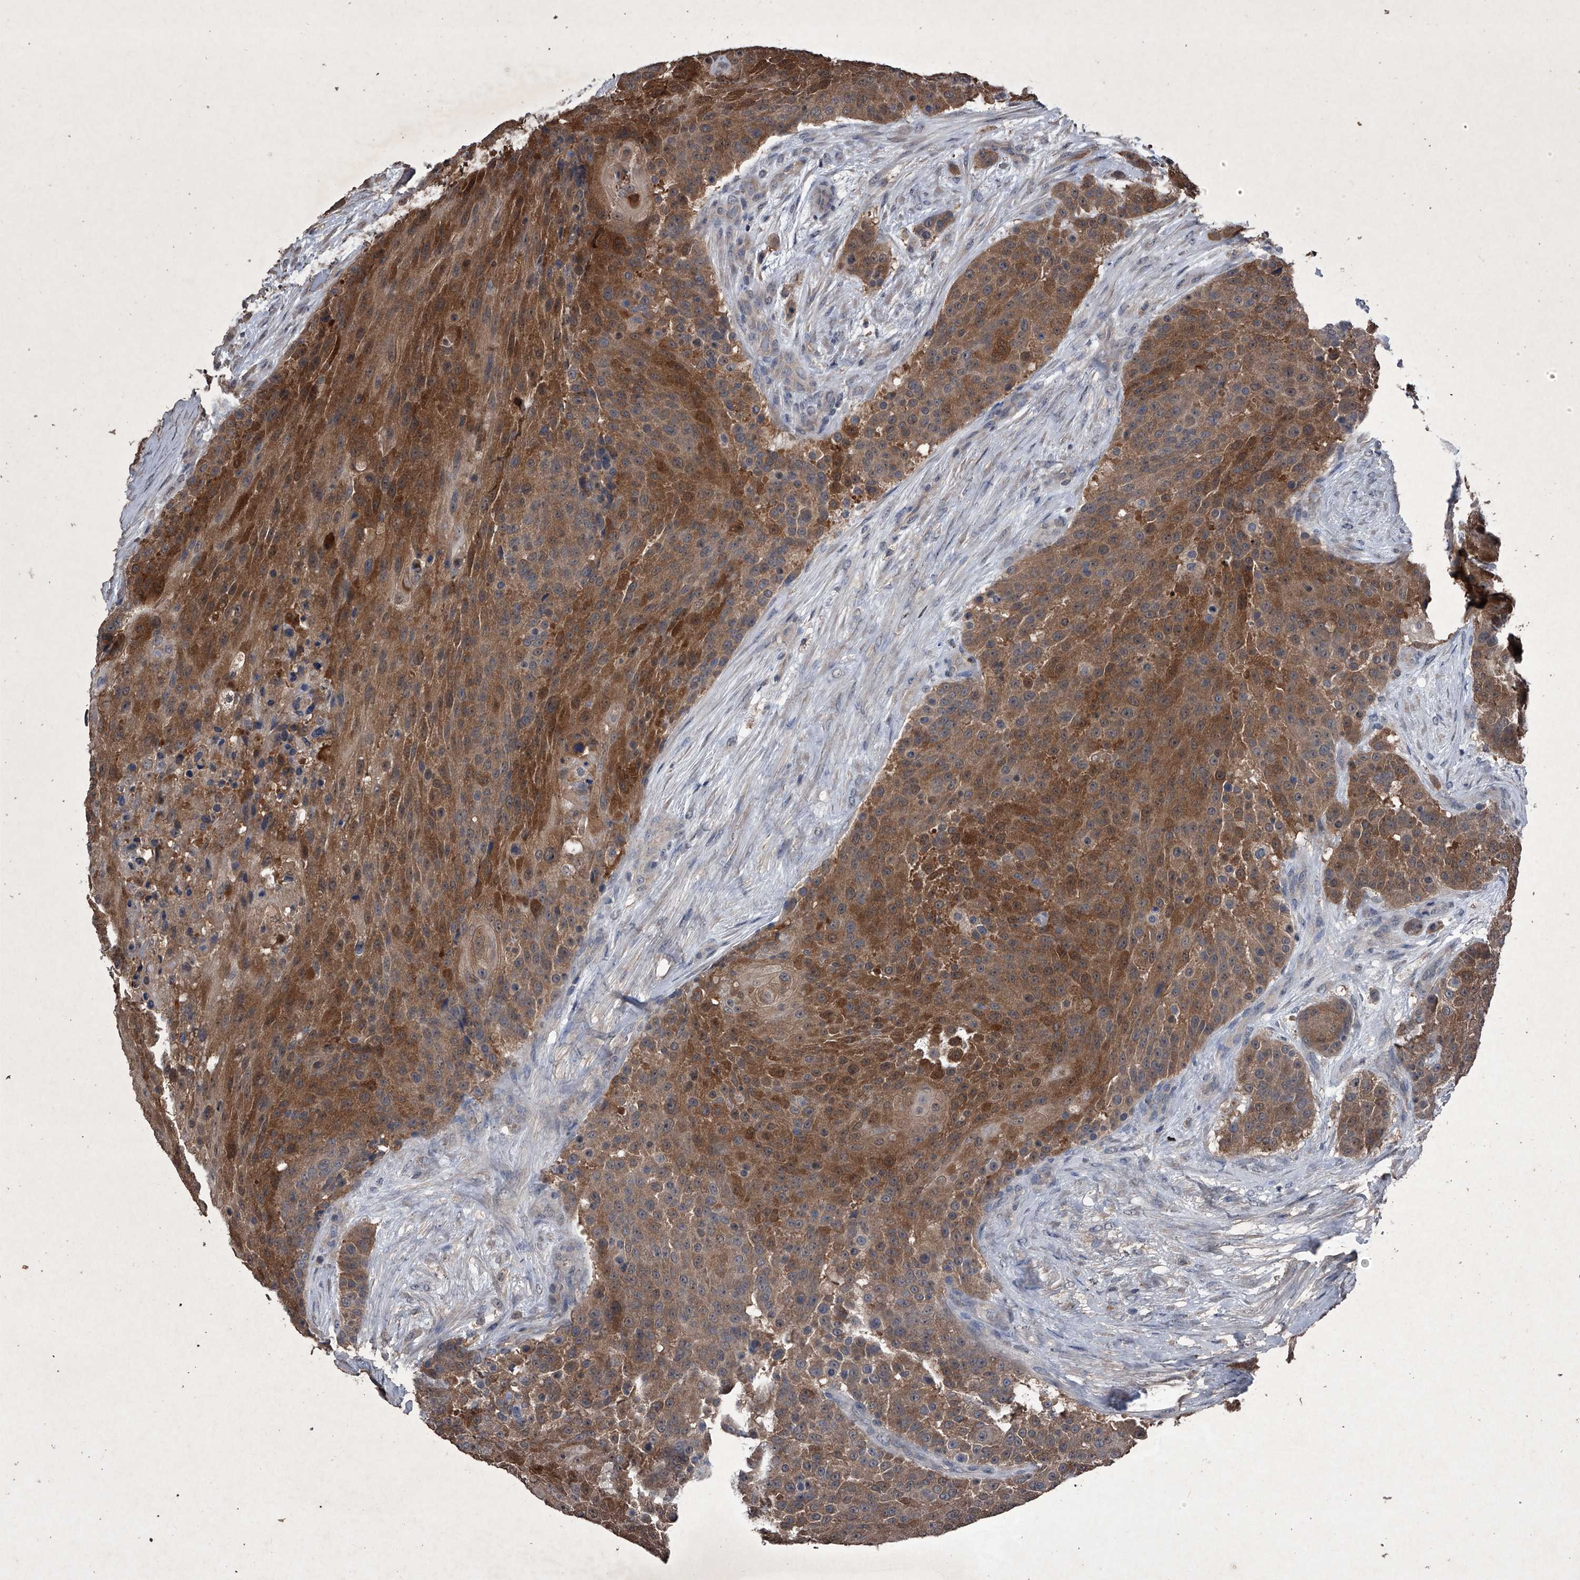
{"staining": {"intensity": "moderate", "quantity": ">75%", "location": "cytoplasmic/membranous"}, "tissue": "urothelial cancer", "cell_type": "Tumor cells", "image_type": "cancer", "snomed": [{"axis": "morphology", "description": "Urothelial carcinoma, High grade"}, {"axis": "topography", "description": "Urinary bladder"}], "caption": "A brown stain shows moderate cytoplasmic/membranous expression of a protein in urothelial cancer tumor cells. Immunohistochemistry stains the protein in brown and the nuclei are stained blue.", "gene": "MAPKAP1", "patient": {"sex": "female", "age": 63}}